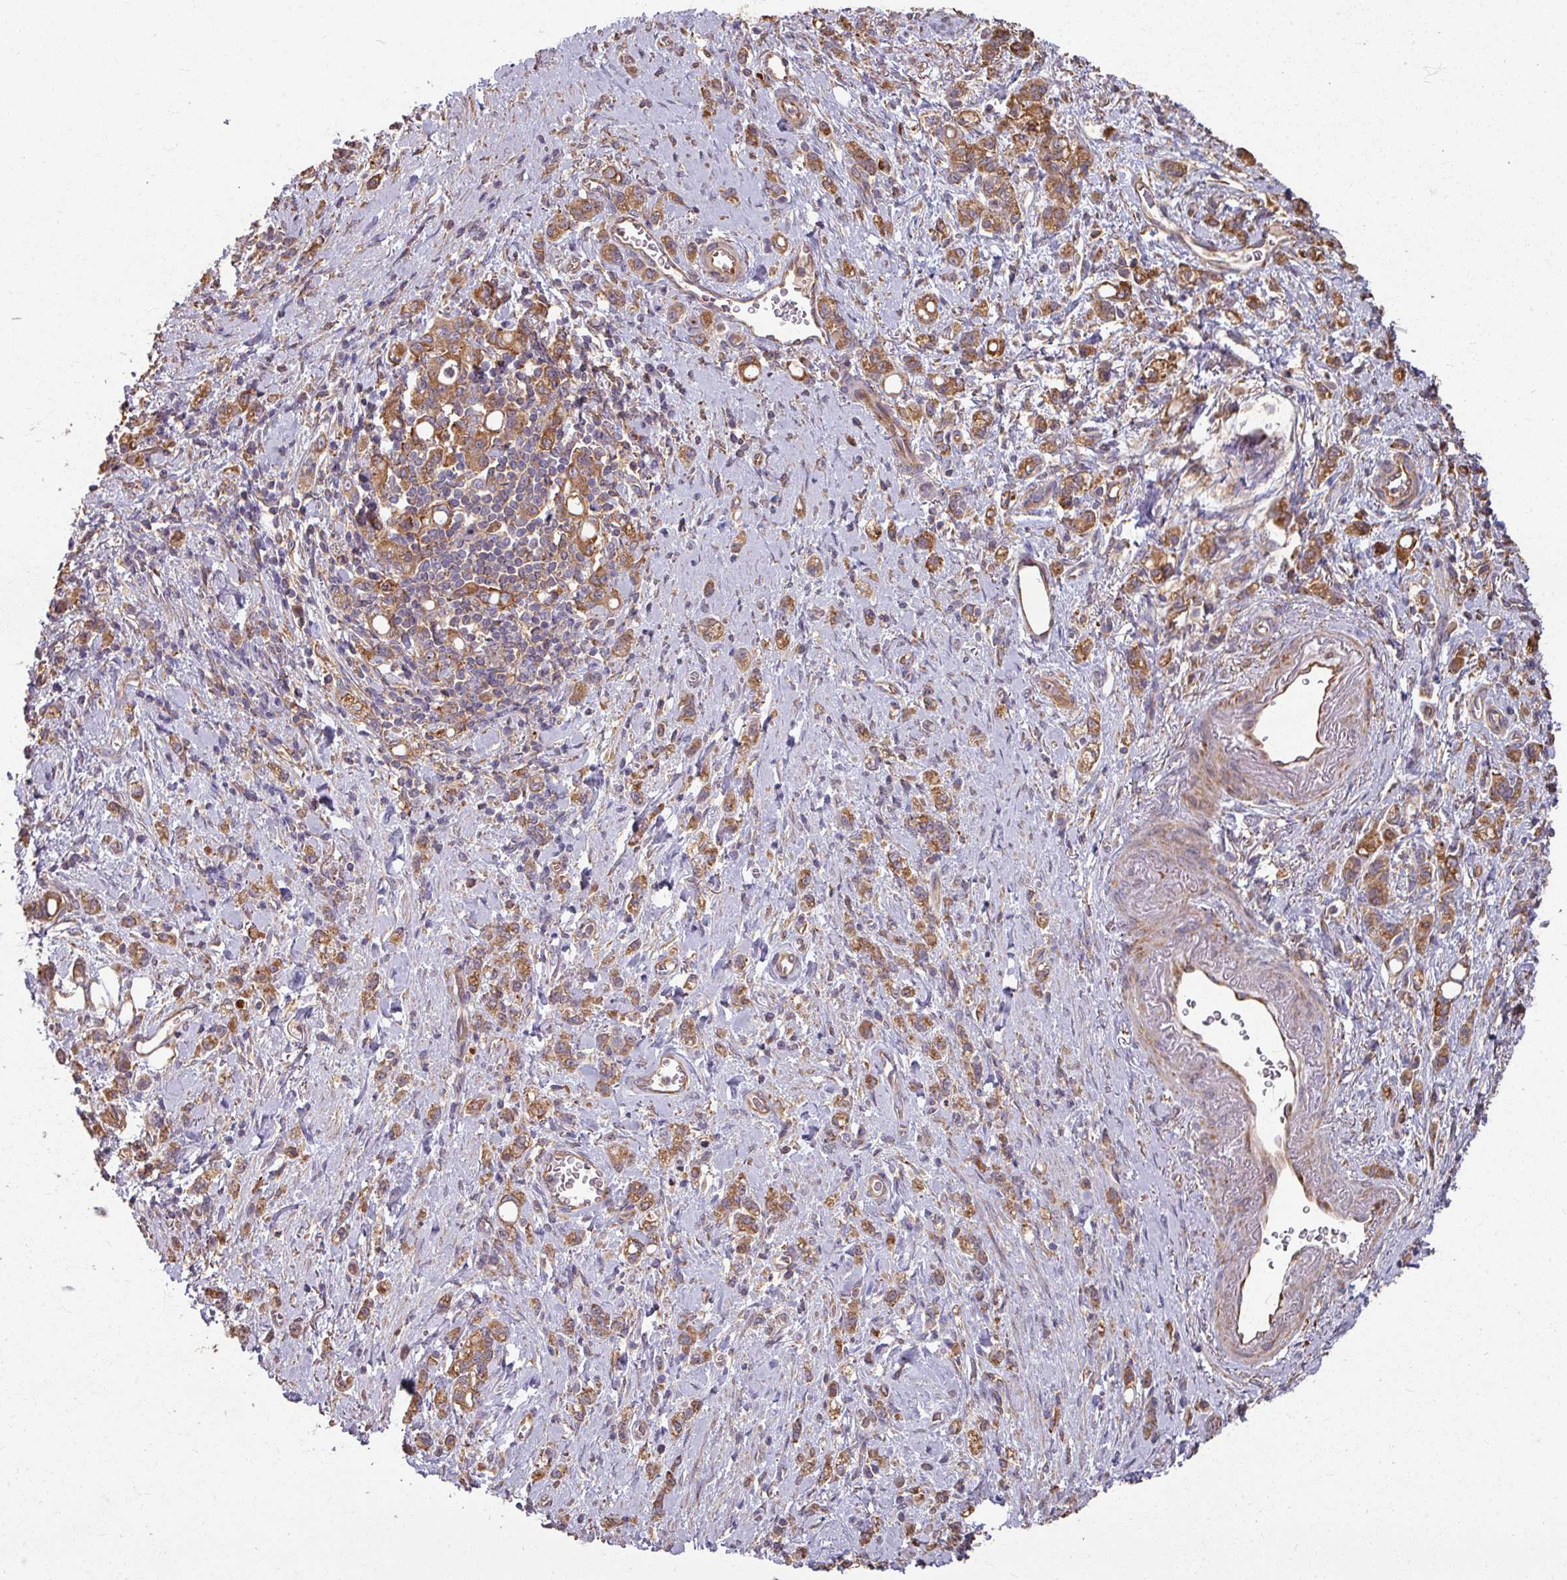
{"staining": {"intensity": "moderate", "quantity": ">75%", "location": "cytoplasmic/membranous"}, "tissue": "stomach cancer", "cell_type": "Tumor cells", "image_type": "cancer", "snomed": [{"axis": "morphology", "description": "Adenocarcinoma, NOS"}, {"axis": "topography", "description": "Stomach"}], "caption": "High-power microscopy captured an immunohistochemistry (IHC) micrograph of stomach cancer (adenocarcinoma), revealing moderate cytoplasmic/membranous staining in approximately >75% of tumor cells.", "gene": "CCDC68", "patient": {"sex": "male", "age": 77}}